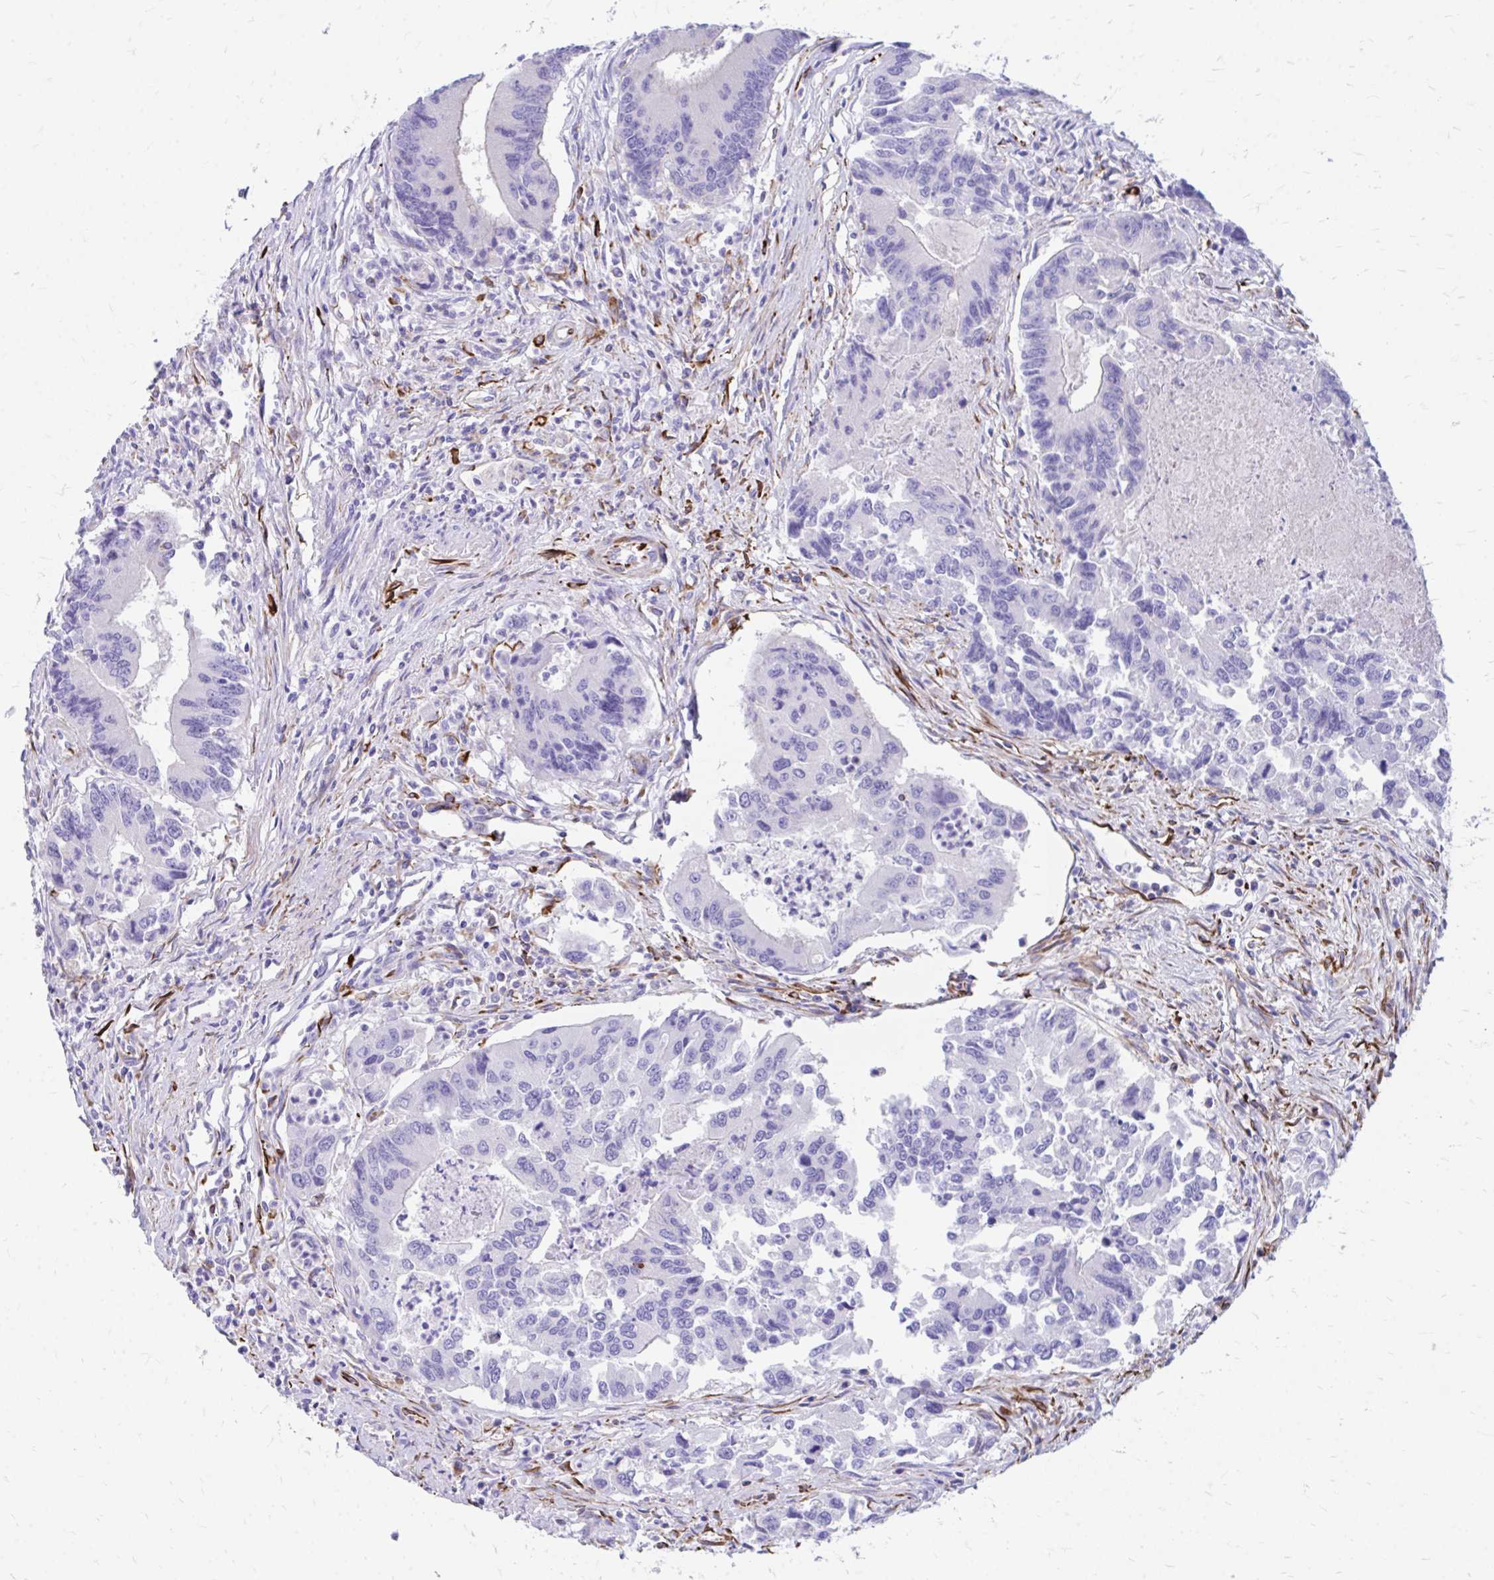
{"staining": {"intensity": "negative", "quantity": "none", "location": "none"}, "tissue": "colorectal cancer", "cell_type": "Tumor cells", "image_type": "cancer", "snomed": [{"axis": "morphology", "description": "Adenocarcinoma, NOS"}, {"axis": "topography", "description": "Colon"}], "caption": "This is an immunohistochemistry (IHC) photomicrograph of colorectal adenocarcinoma. There is no expression in tumor cells.", "gene": "ZNF699", "patient": {"sex": "female", "age": 67}}